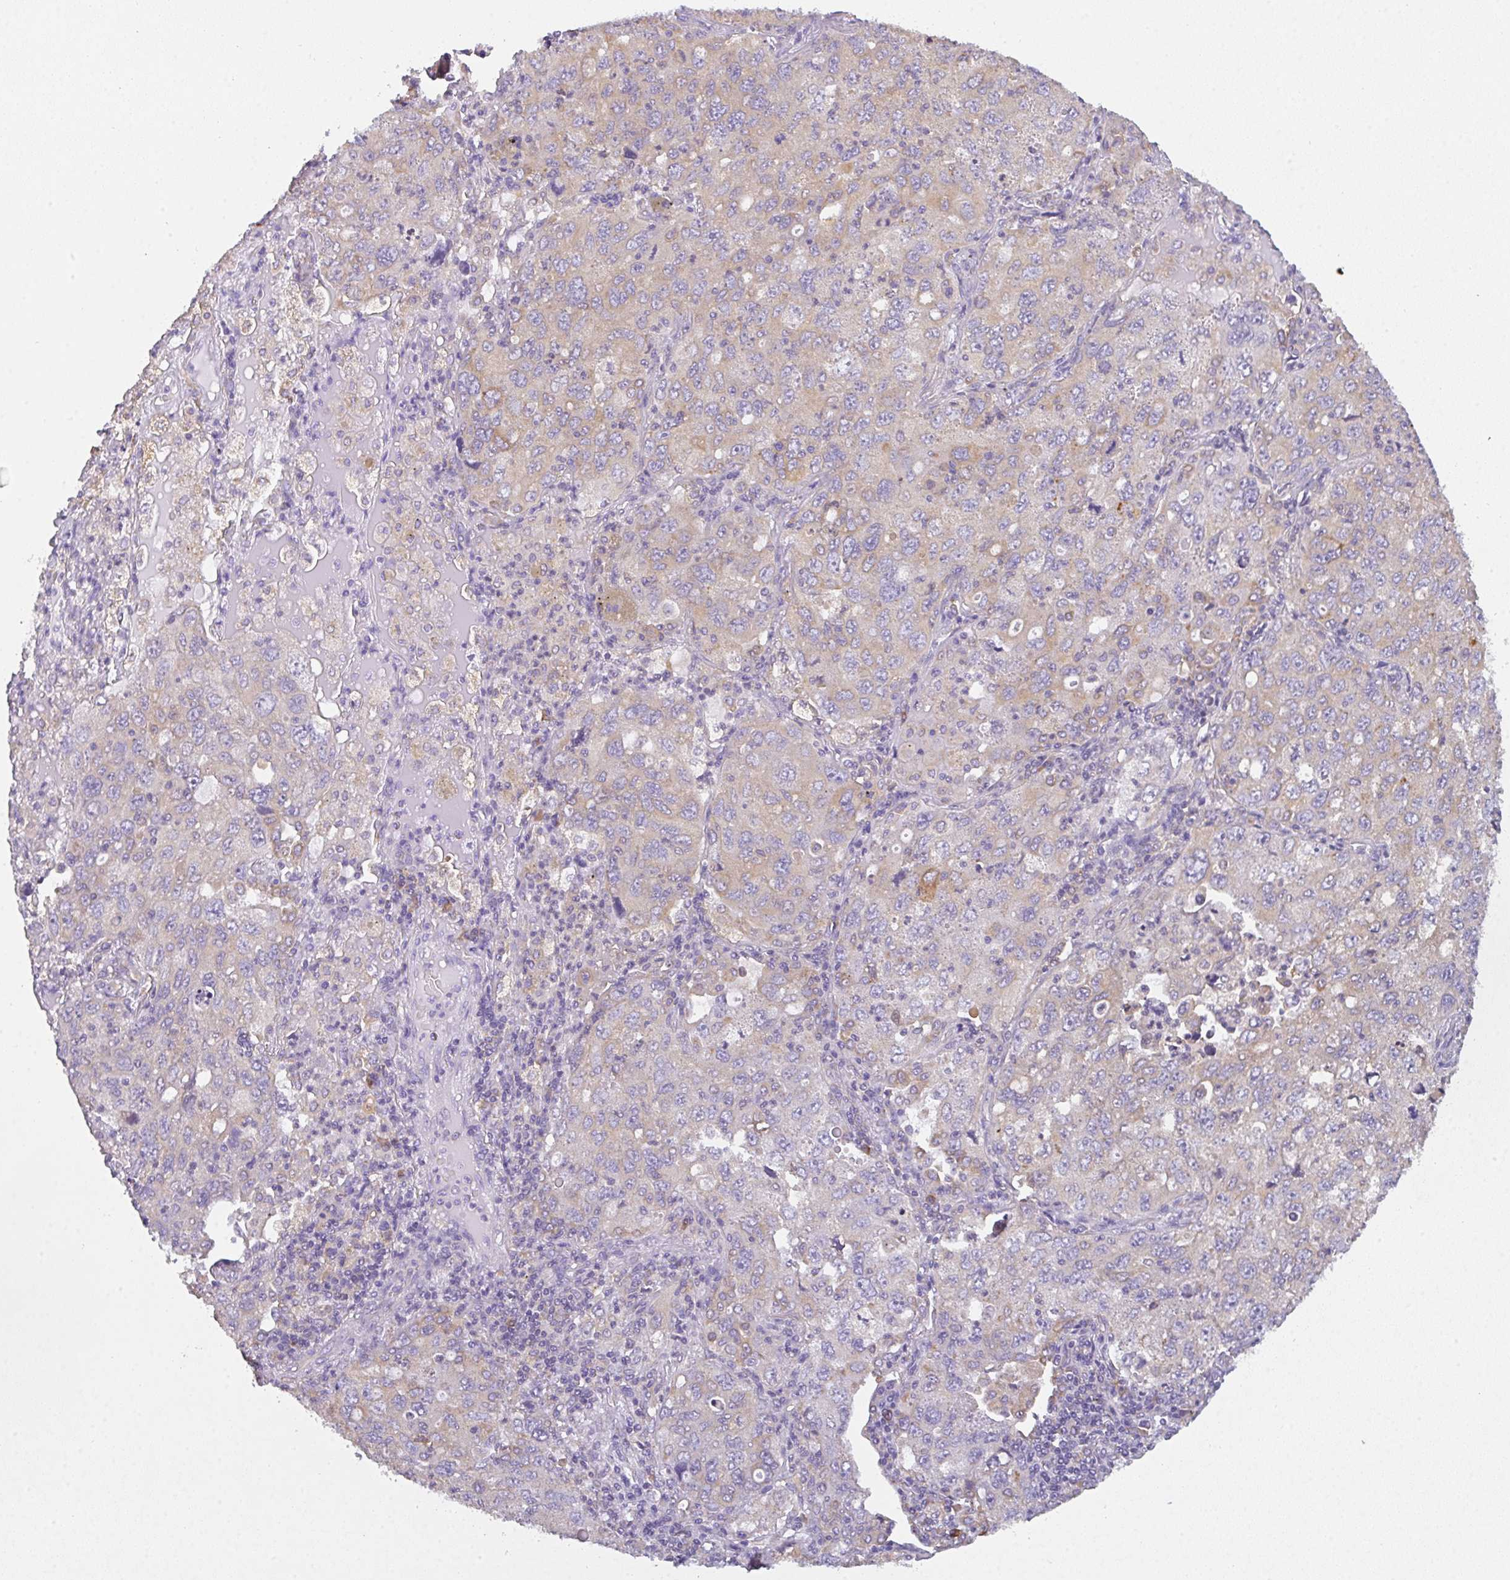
{"staining": {"intensity": "weak", "quantity": "<25%", "location": "cytoplasmic/membranous"}, "tissue": "lung cancer", "cell_type": "Tumor cells", "image_type": "cancer", "snomed": [{"axis": "morphology", "description": "Adenocarcinoma, NOS"}, {"axis": "topography", "description": "Lung"}], "caption": "Adenocarcinoma (lung) stained for a protein using IHC shows no positivity tumor cells.", "gene": "DOK4", "patient": {"sex": "female", "age": 57}}